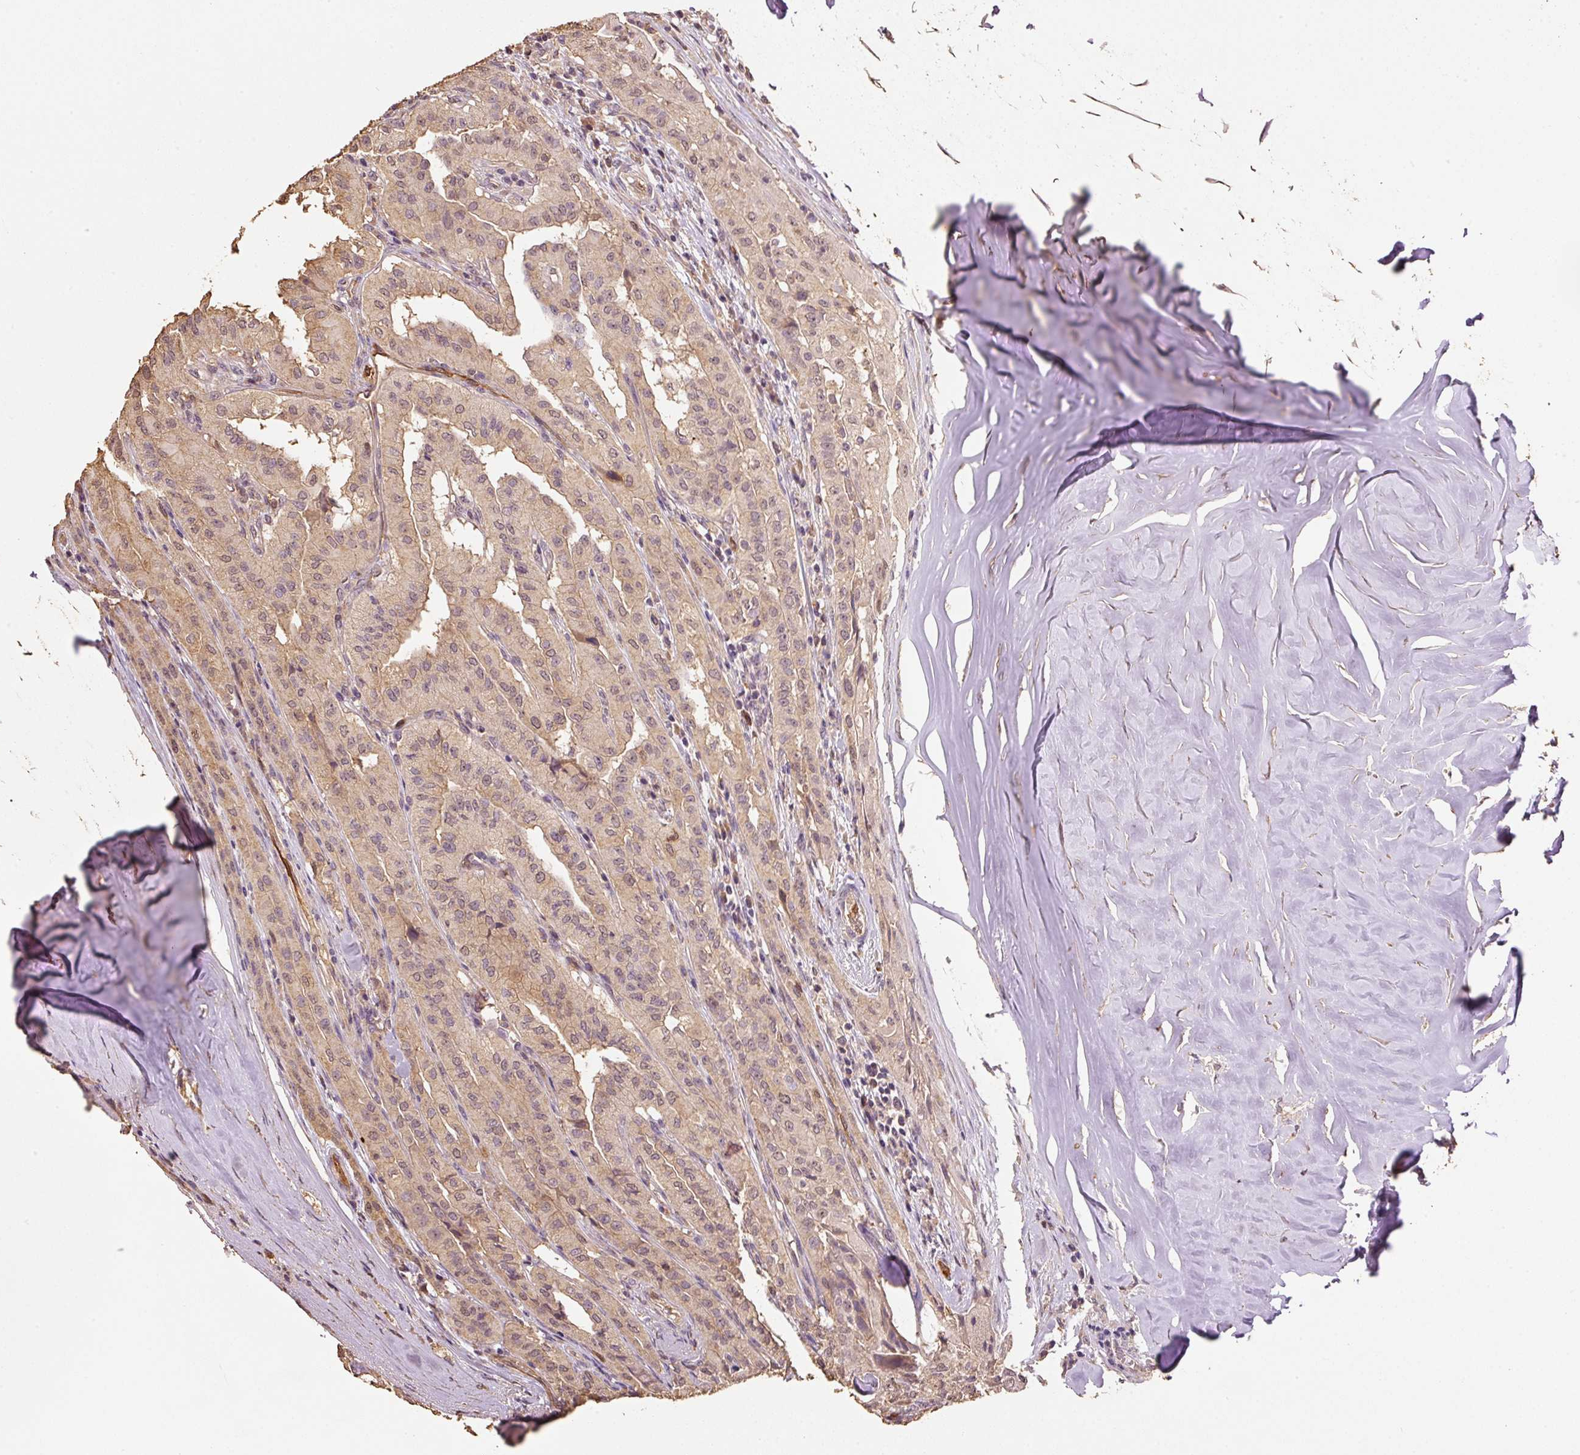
{"staining": {"intensity": "moderate", "quantity": ">75%", "location": "cytoplasmic/membranous,nuclear"}, "tissue": "thyroid cancer", "cell_type": "Tumor cells", "image_type": "cancer", "snomed": [{"axis": "morphology", "description": "Papillary adenocarcinoma, NOS"}, {"axis": "topography", "description": "Thyroid gland"}], "caption": "Human papillary adenocarcinoma (thyroid) stained with a brown dye demonstrates moderate cytoplasmic/membranous and nuclear positive expression in about >75% of tumor cells.", "gene": "HERC2", "patient": {"sex": "female", "age": 59}}